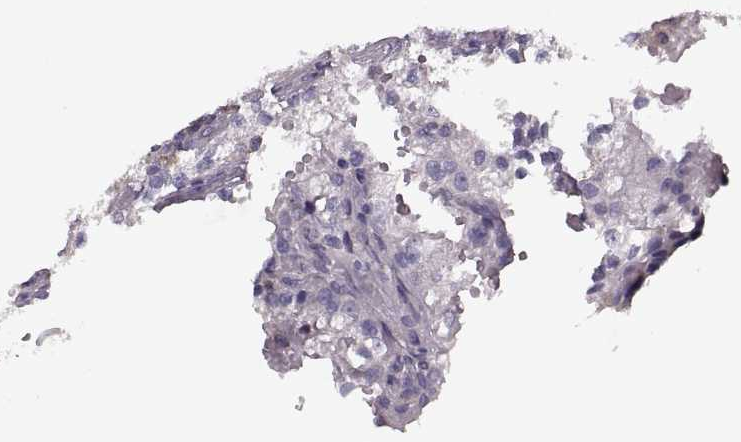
{"staining": {"intensity": "negative", "quantity": "none", "location": "none"}, "tissue": "renal cancer", "cell_type": "Tumor cells", "image_type": "cancer", "snomed": [{"axis": "morphology", "description": "Adenocarcinoma, NOS"}, {"axis": "topography", "description": "Kidney"}], "caption": "Renal cancer stained for a protein using IHC exhibits no staining tumor cells.", "gene": "LETM2", "patient": {"sex": "male", "age": 36}}